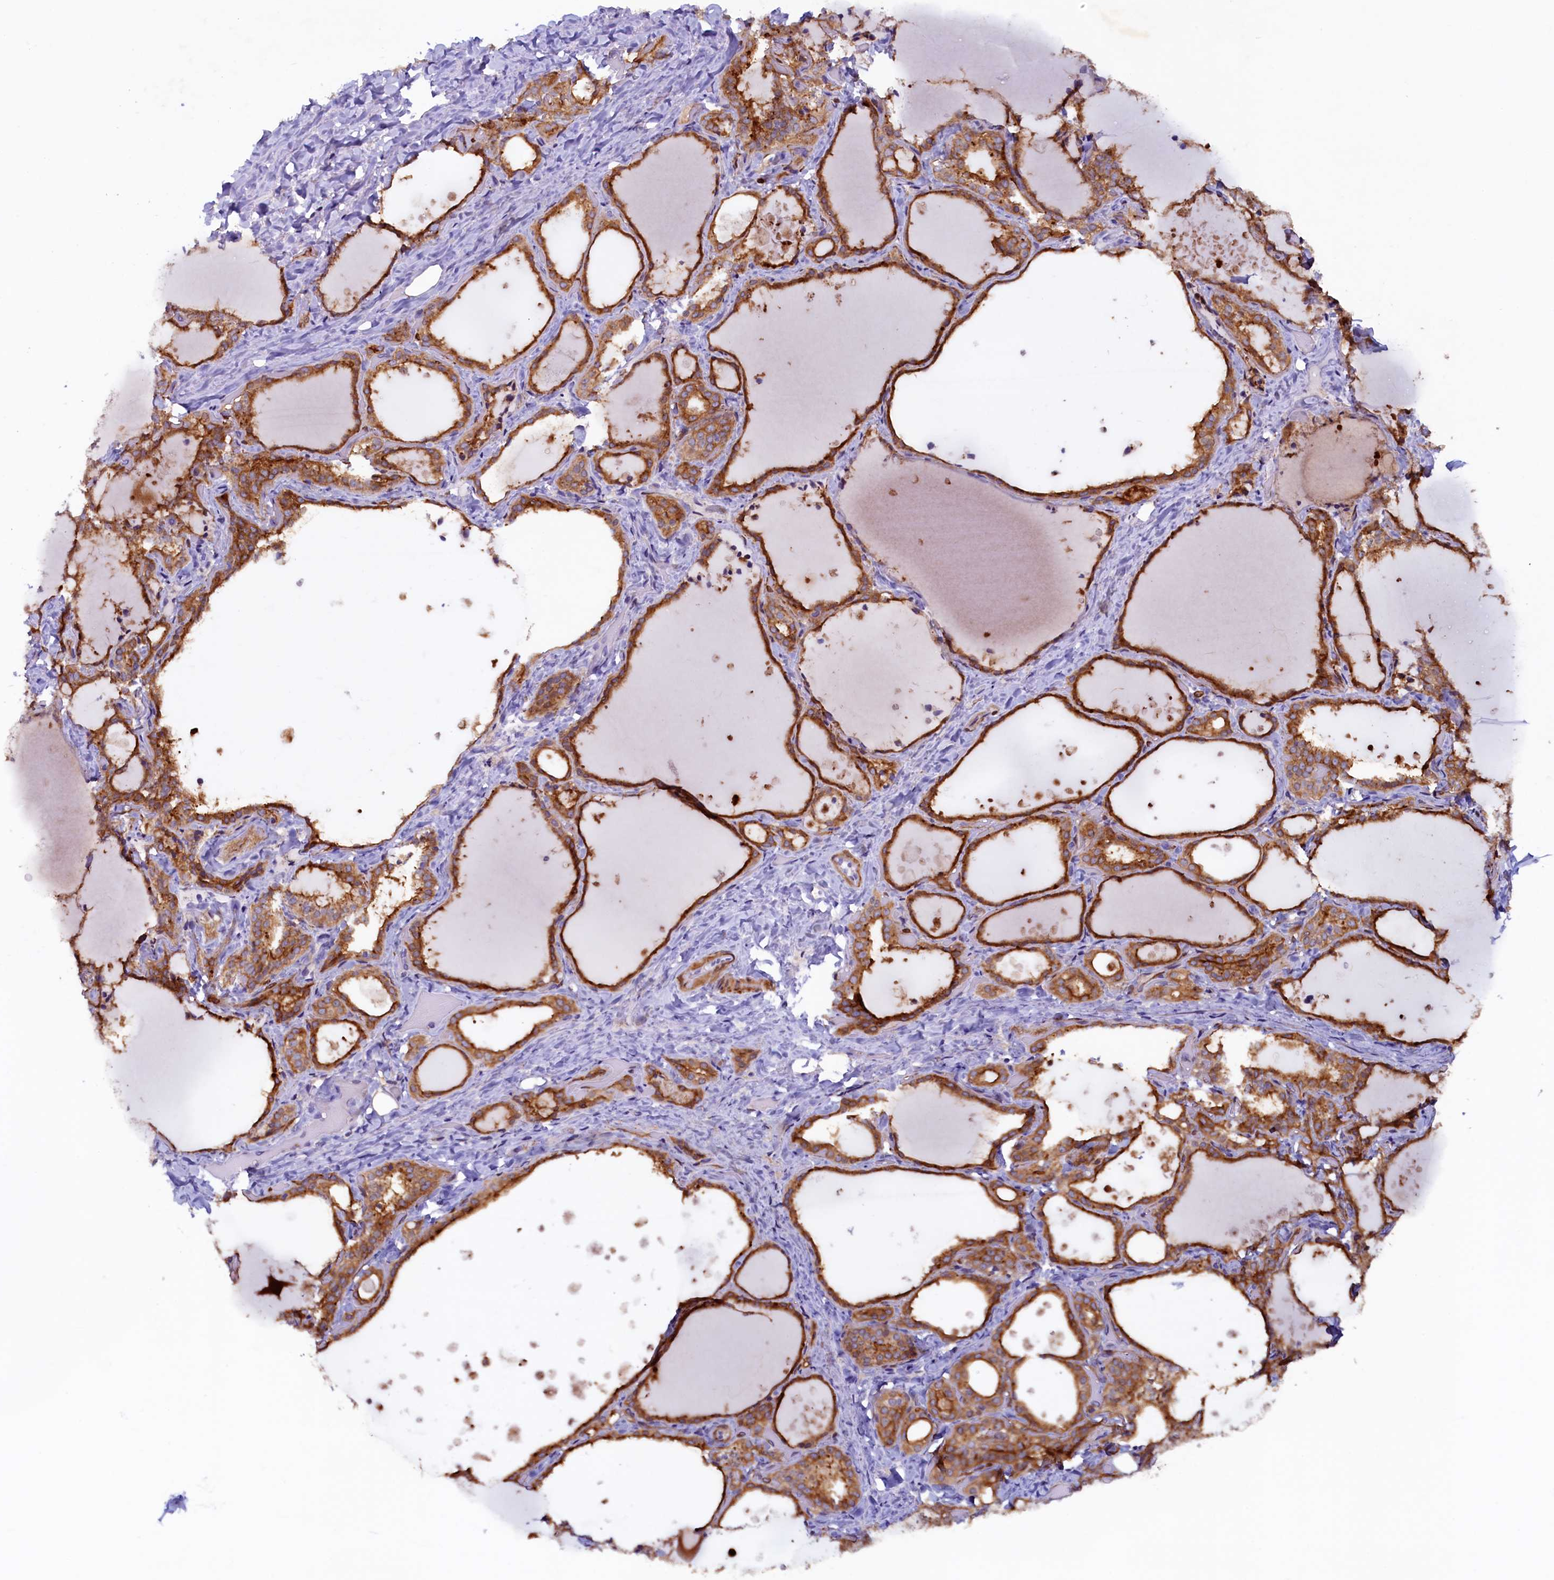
{"staining": {"intensity": "moderate", "quantity": ">75%", "location": "cytoplasmic/membranous"}, "tissue": "thyroid gland", "cell_type": "Glandular cells", "image_type": "normal", "snomed": [{"axis": "morphology", "description": "Normal tissue, NOS"}, {"axis": "topography", "description": "Thyroid gland"}], "caption": "A medium amount of moderate cytoplasmic/membranous staining is present in about >75% of glandular cells in normal thyroid gland. Using DAB (3,3'-diaminobenzidine) (brown) and hematoxylin (blue) stains, captured at high magnification using brightfield microscopy.", "gene": "PACSIN3", "patient": {"sex": "female", "age": 44}}